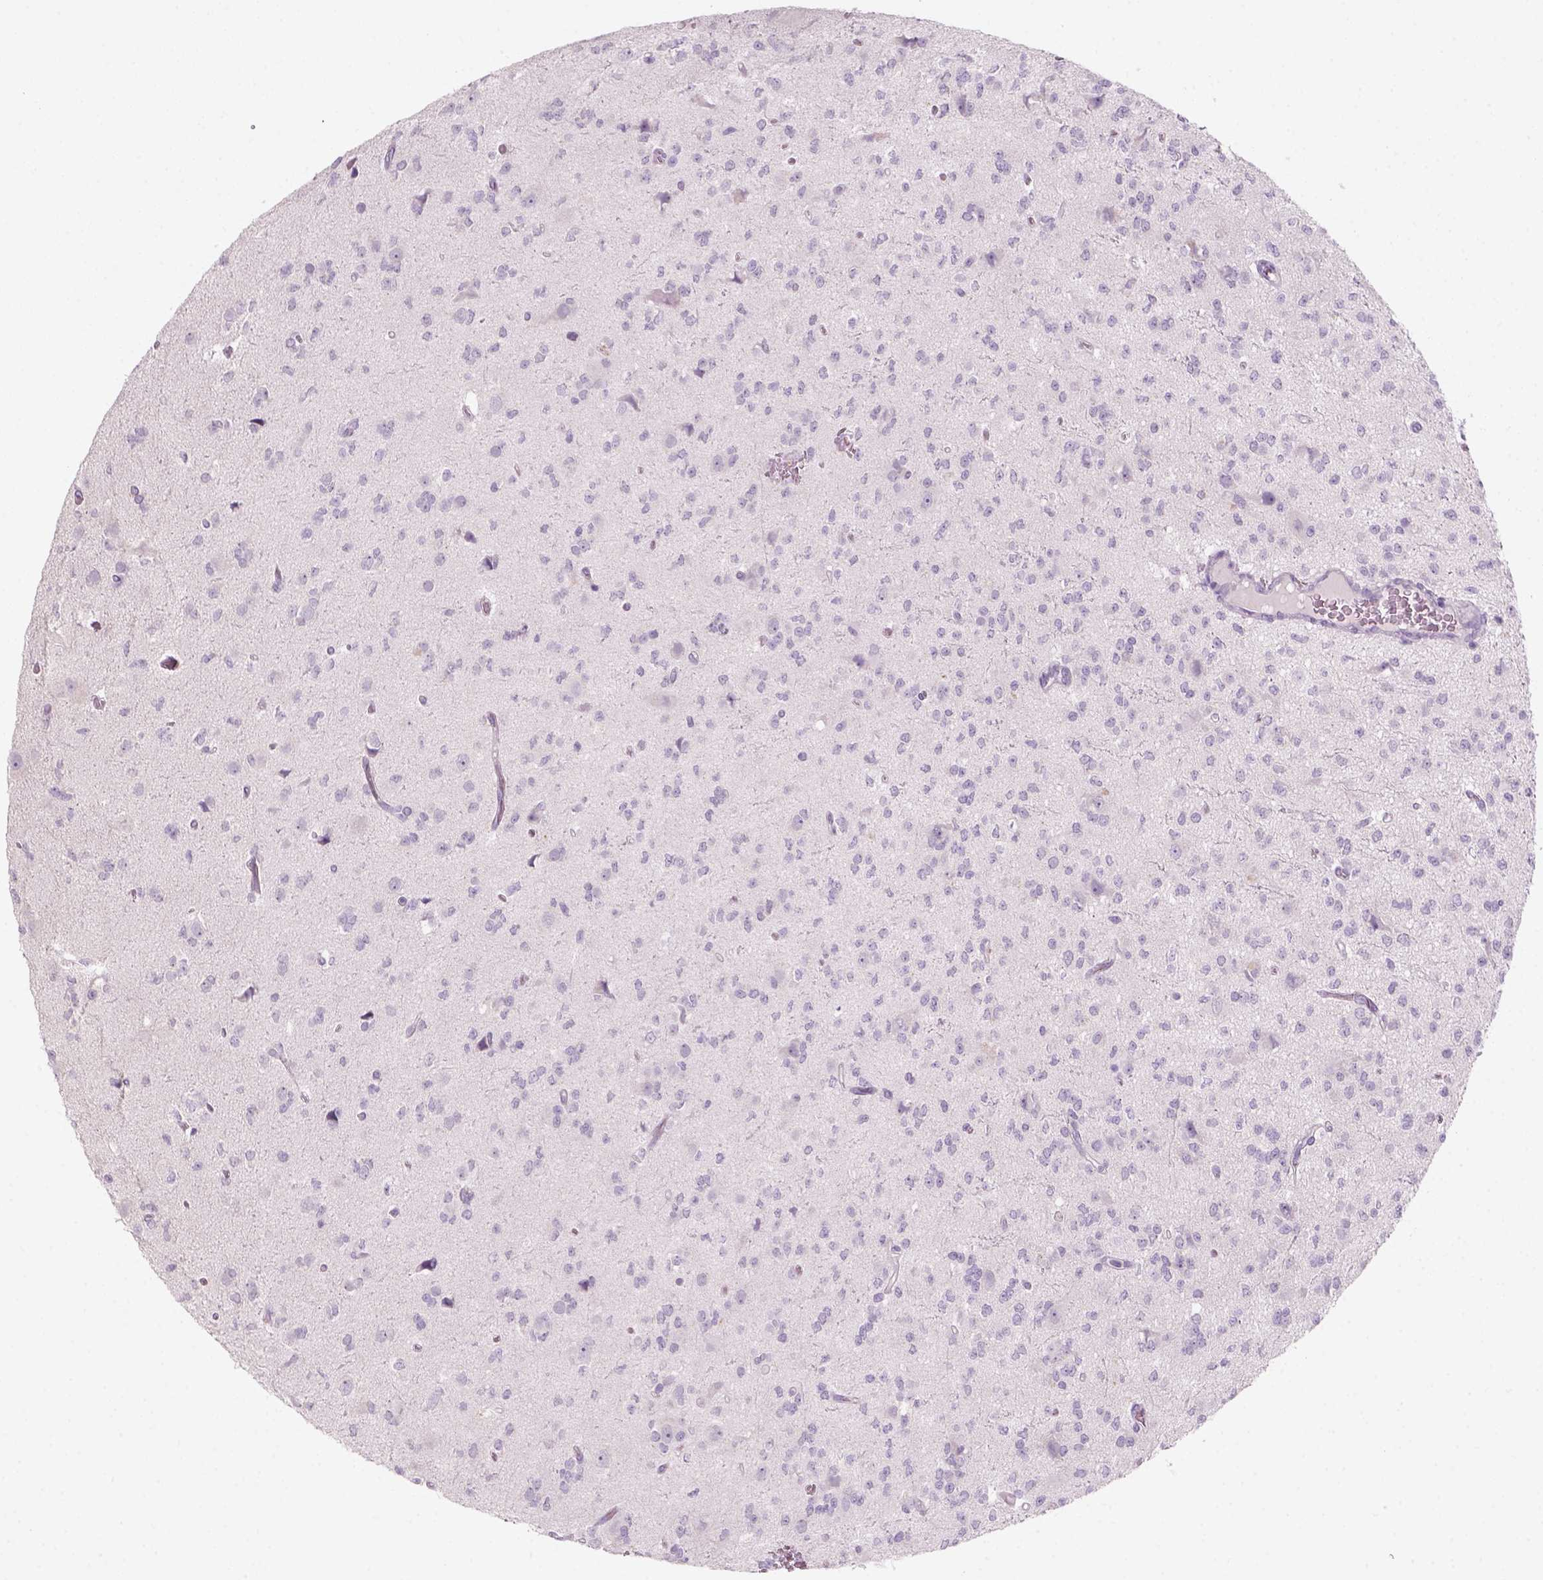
{"staining": {"intensity": "negative", "quantity": "none", "location": "none"}, "tissue": "glioma", "cell_type": "Tumor cells", "image_type": "cancer", "snomed": [{"axis": "morphology", "description": "Glioma, malignant, Low grade"}, {"axis": "topography", "description": "Brain"}], "caption": "High magnification brightfield microscopy of malignant glioma (low-grade) stained with DAB (brown) and counterstained with hematoxylin (blue): tumor cells show no significant expression.", "gene": "KRT25", "patient": {"sex": "male", "age": 27}}